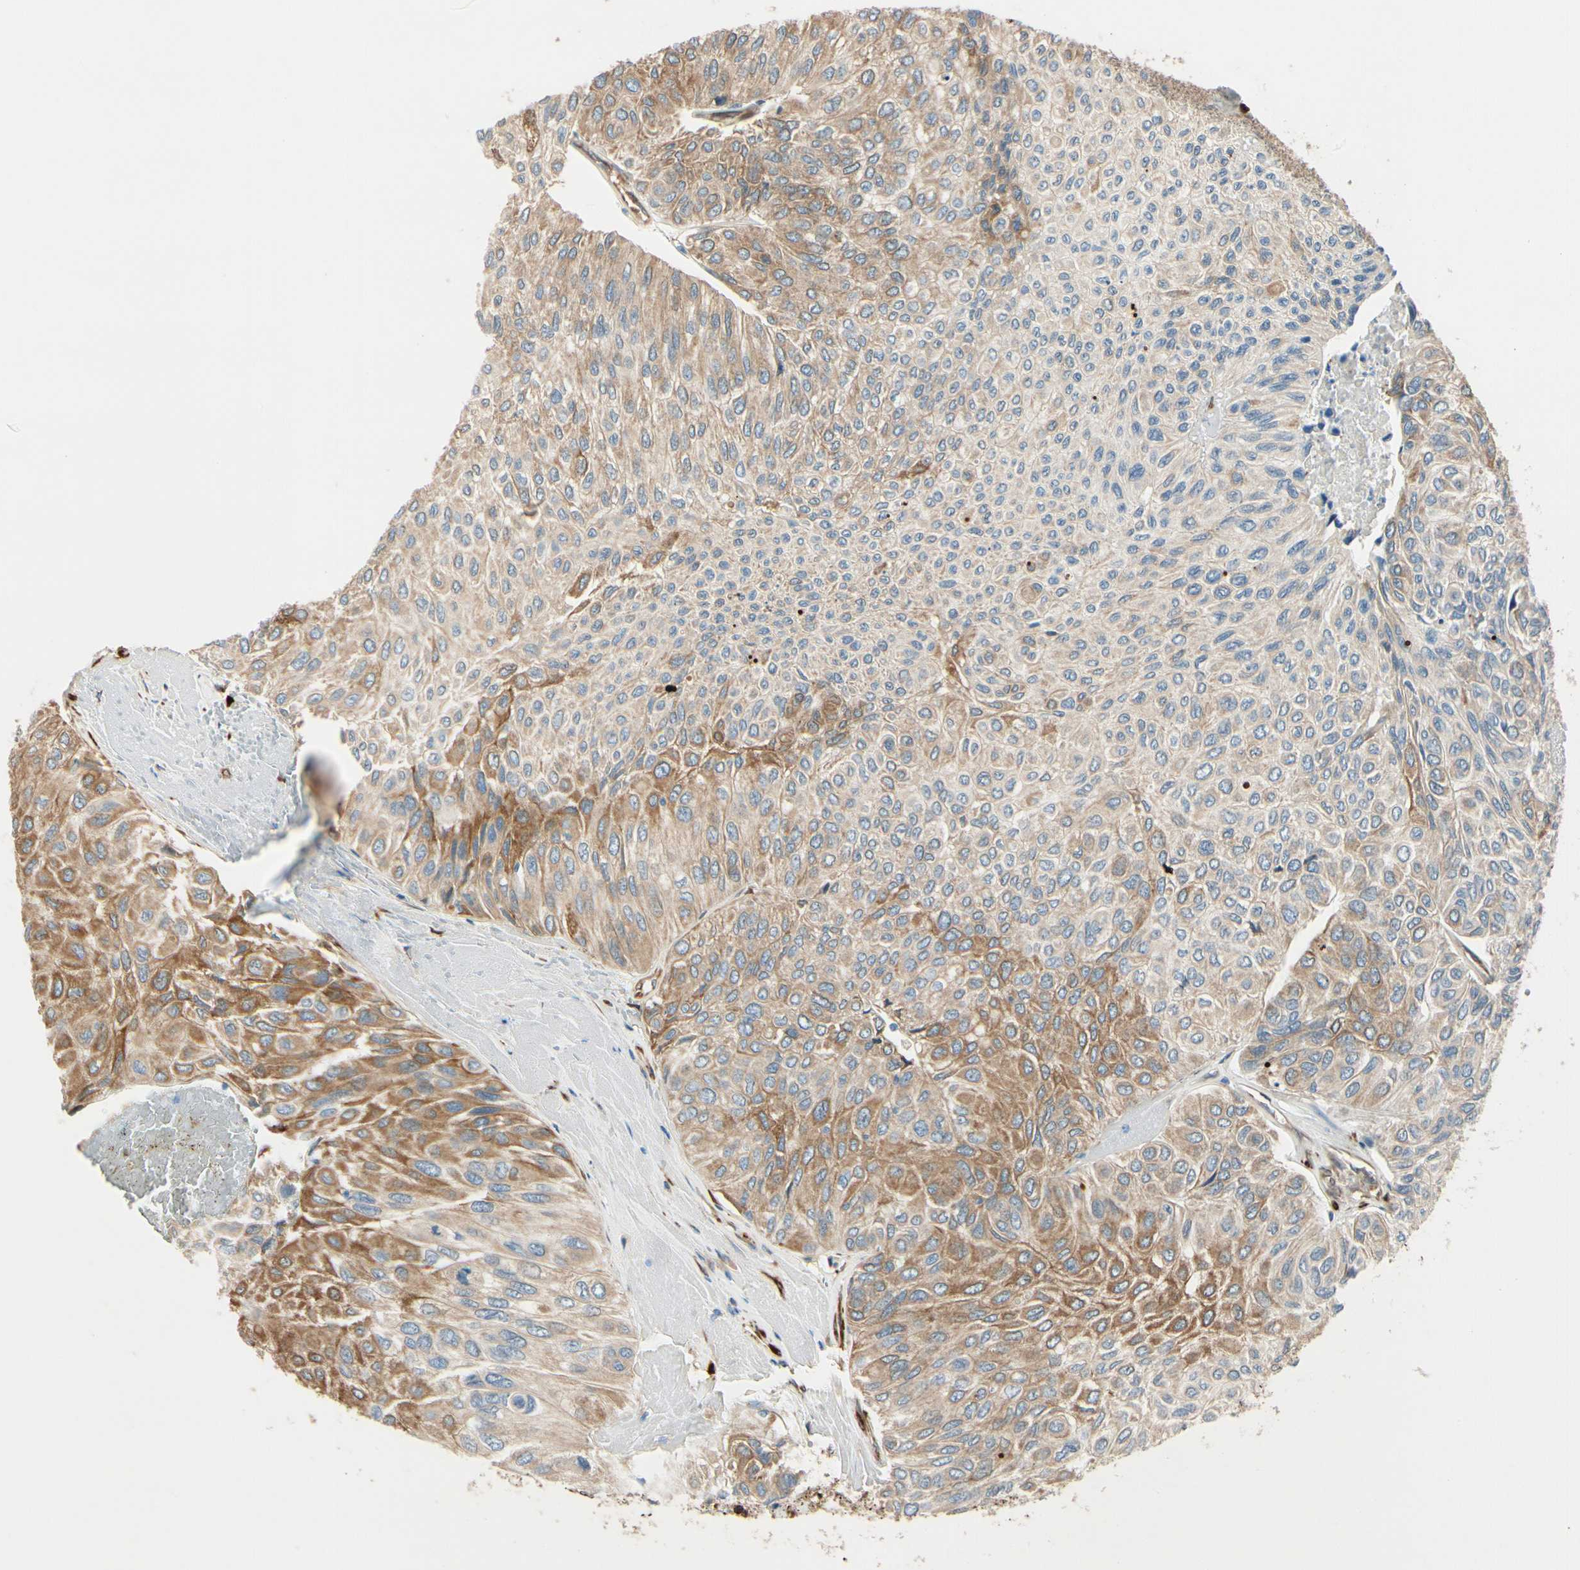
{"staining": {"intensity": "moderate", "quantity": "25%-75%", "location": "cytoplasmic/membranous"}, "tissue": "urothelial cancer", "cell_type": "Tumor cells", "image_type": "cancer", "snomed": [{"axis": "morphology", "description": "Urothelial carcinoma, High grade"}, {"axis": "topography", "description": "Urinary bladder"}], "caption": "A histopathology image showing moderate cytoplasmic/membranous staining in about 25%-75% of tumor cells in urothelial cancer, as visualized by brown immunohistochemical staining.", "gene": "FKBP7", "patient": {"sex": "male", "age": 66}}